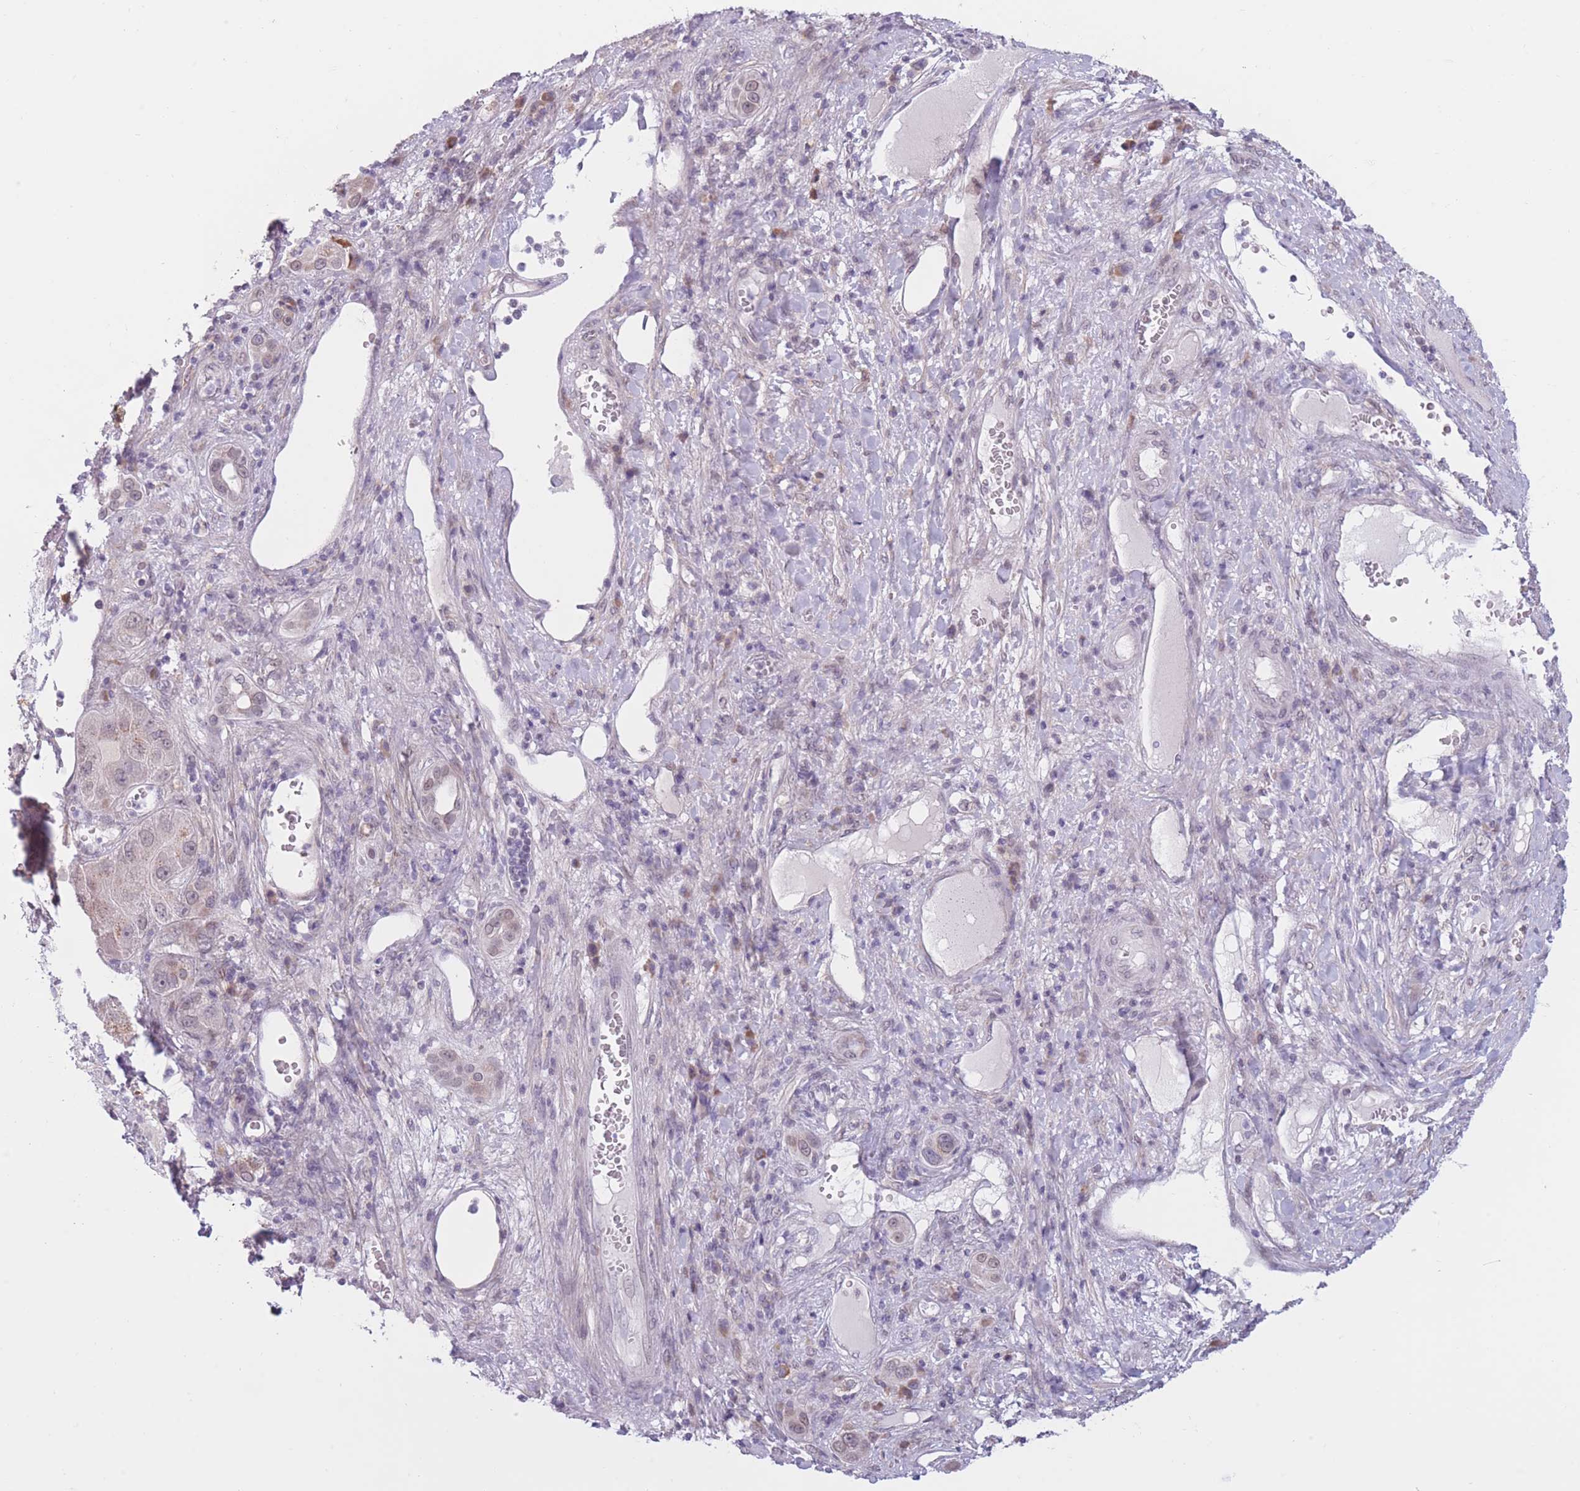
{"staining": {"intensity": "weak", "quantity": "<25%", "location": "nuclear"}, "tissue": "liver cancer", "cell_type": "Tumor cells", "image_type": "cancer", "snomed": [{"axis": "morphology", "description": "Carcinoma, Hepatocellular, NOS"}, {"axis": "topography", "description": "Liver"}], "caption": "Image shows no significant protein staining in tumor cells of liver cancer.", "gene": "COL27A1", "patient": {"sex": "female", "age": 73}}